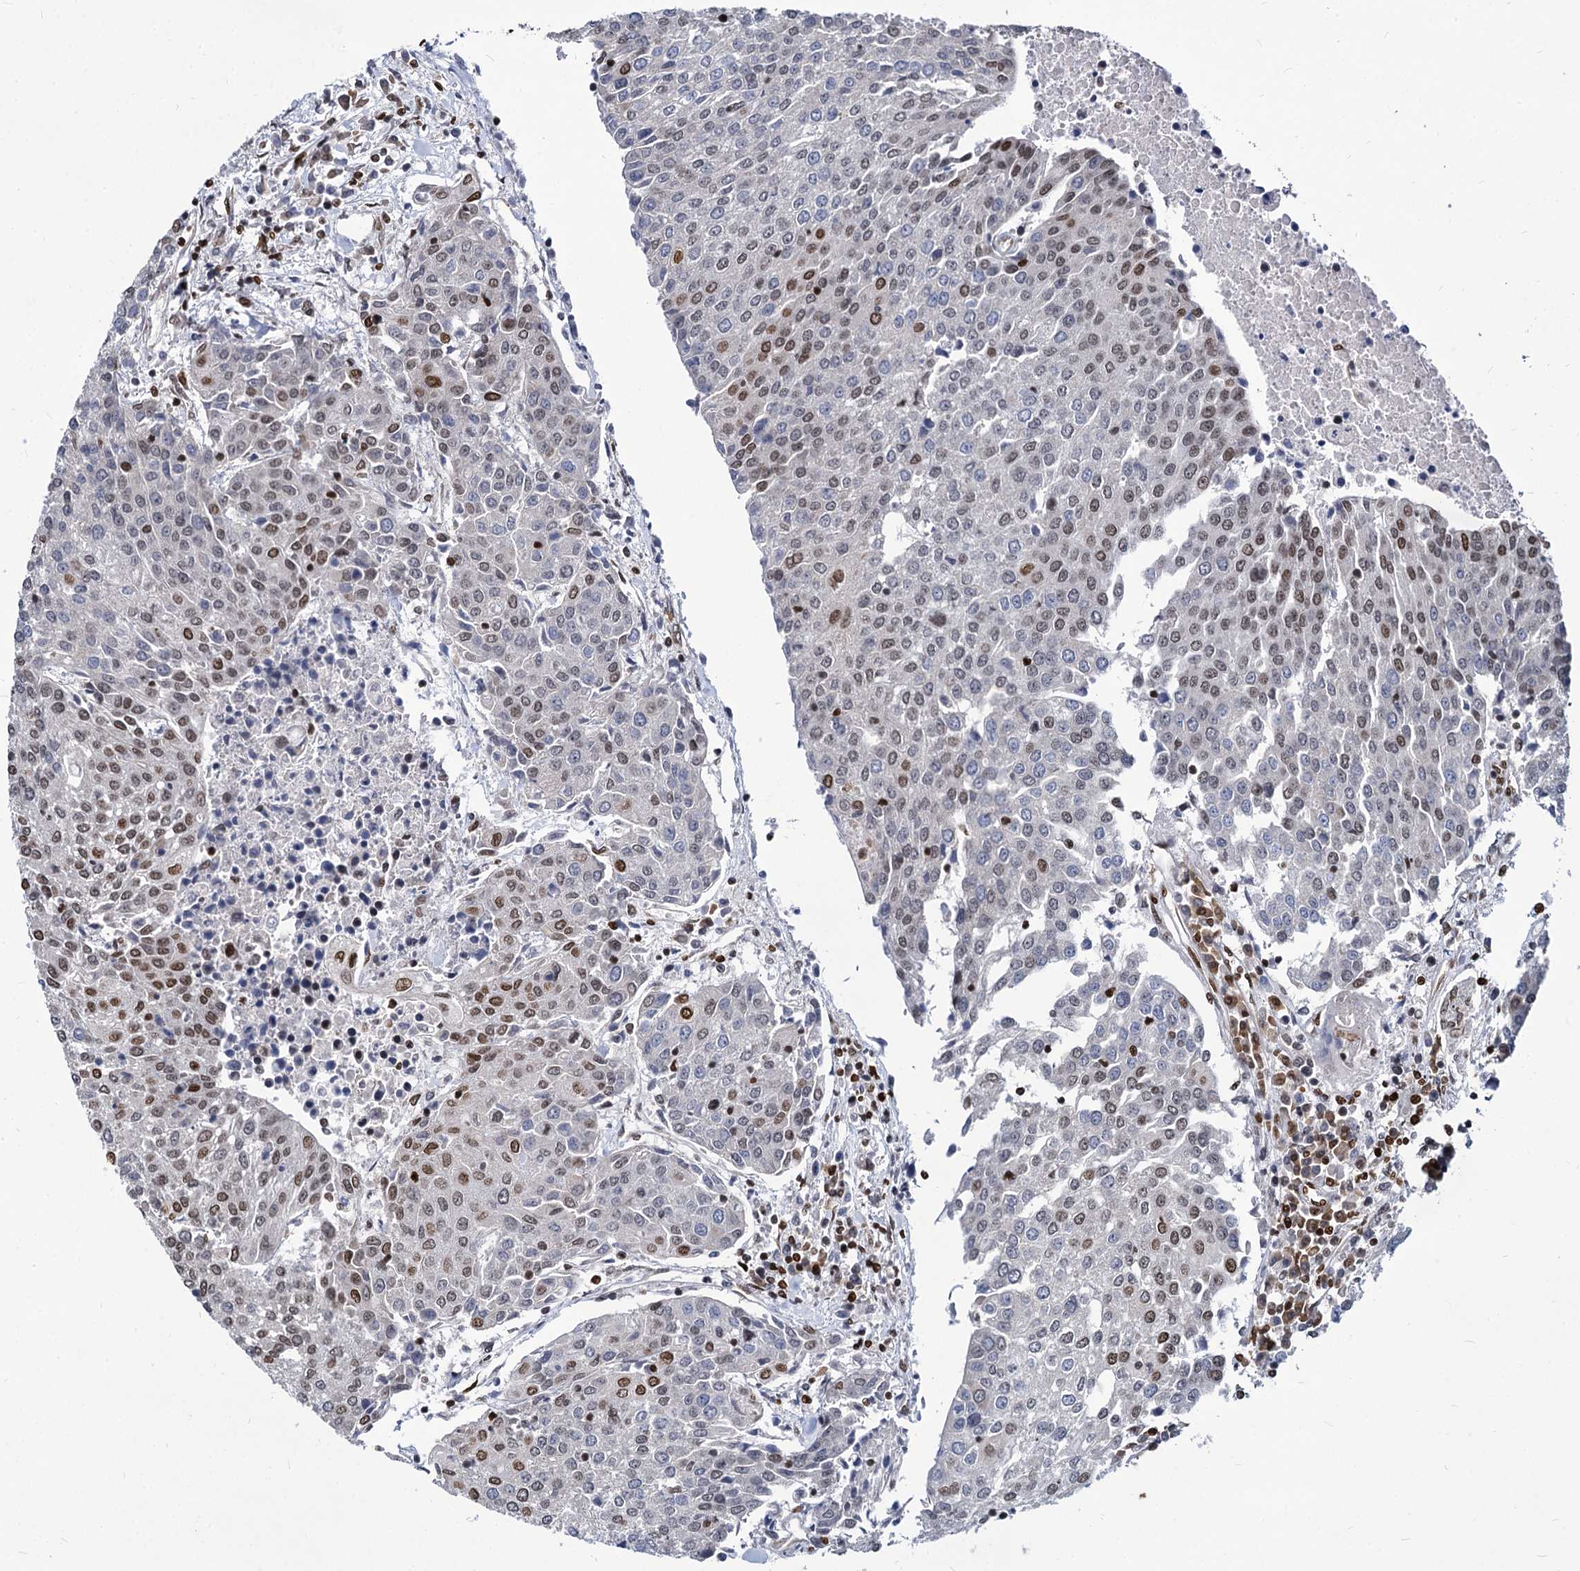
{"staining": {"intensity": "moderate", "quantity": "25%-75%", "location": "nuclear"}, "tissue": "urothelial cancer", "cell_type": "Tumor cells", "image_type": "cancer", "snomed": [{"axis": "morphology", "description": "Urothelial carcinoma, High grade"}, {"axis": "topography", "description": "Urinary bladder"}], "caption": "Protein analysis of urothelial cancer tissue demonstrates moderate nuclear positivity in about 25%-75% of tumor cells.", "gene": "MECP2", "patient": {"sex": "female", "age": 85}}